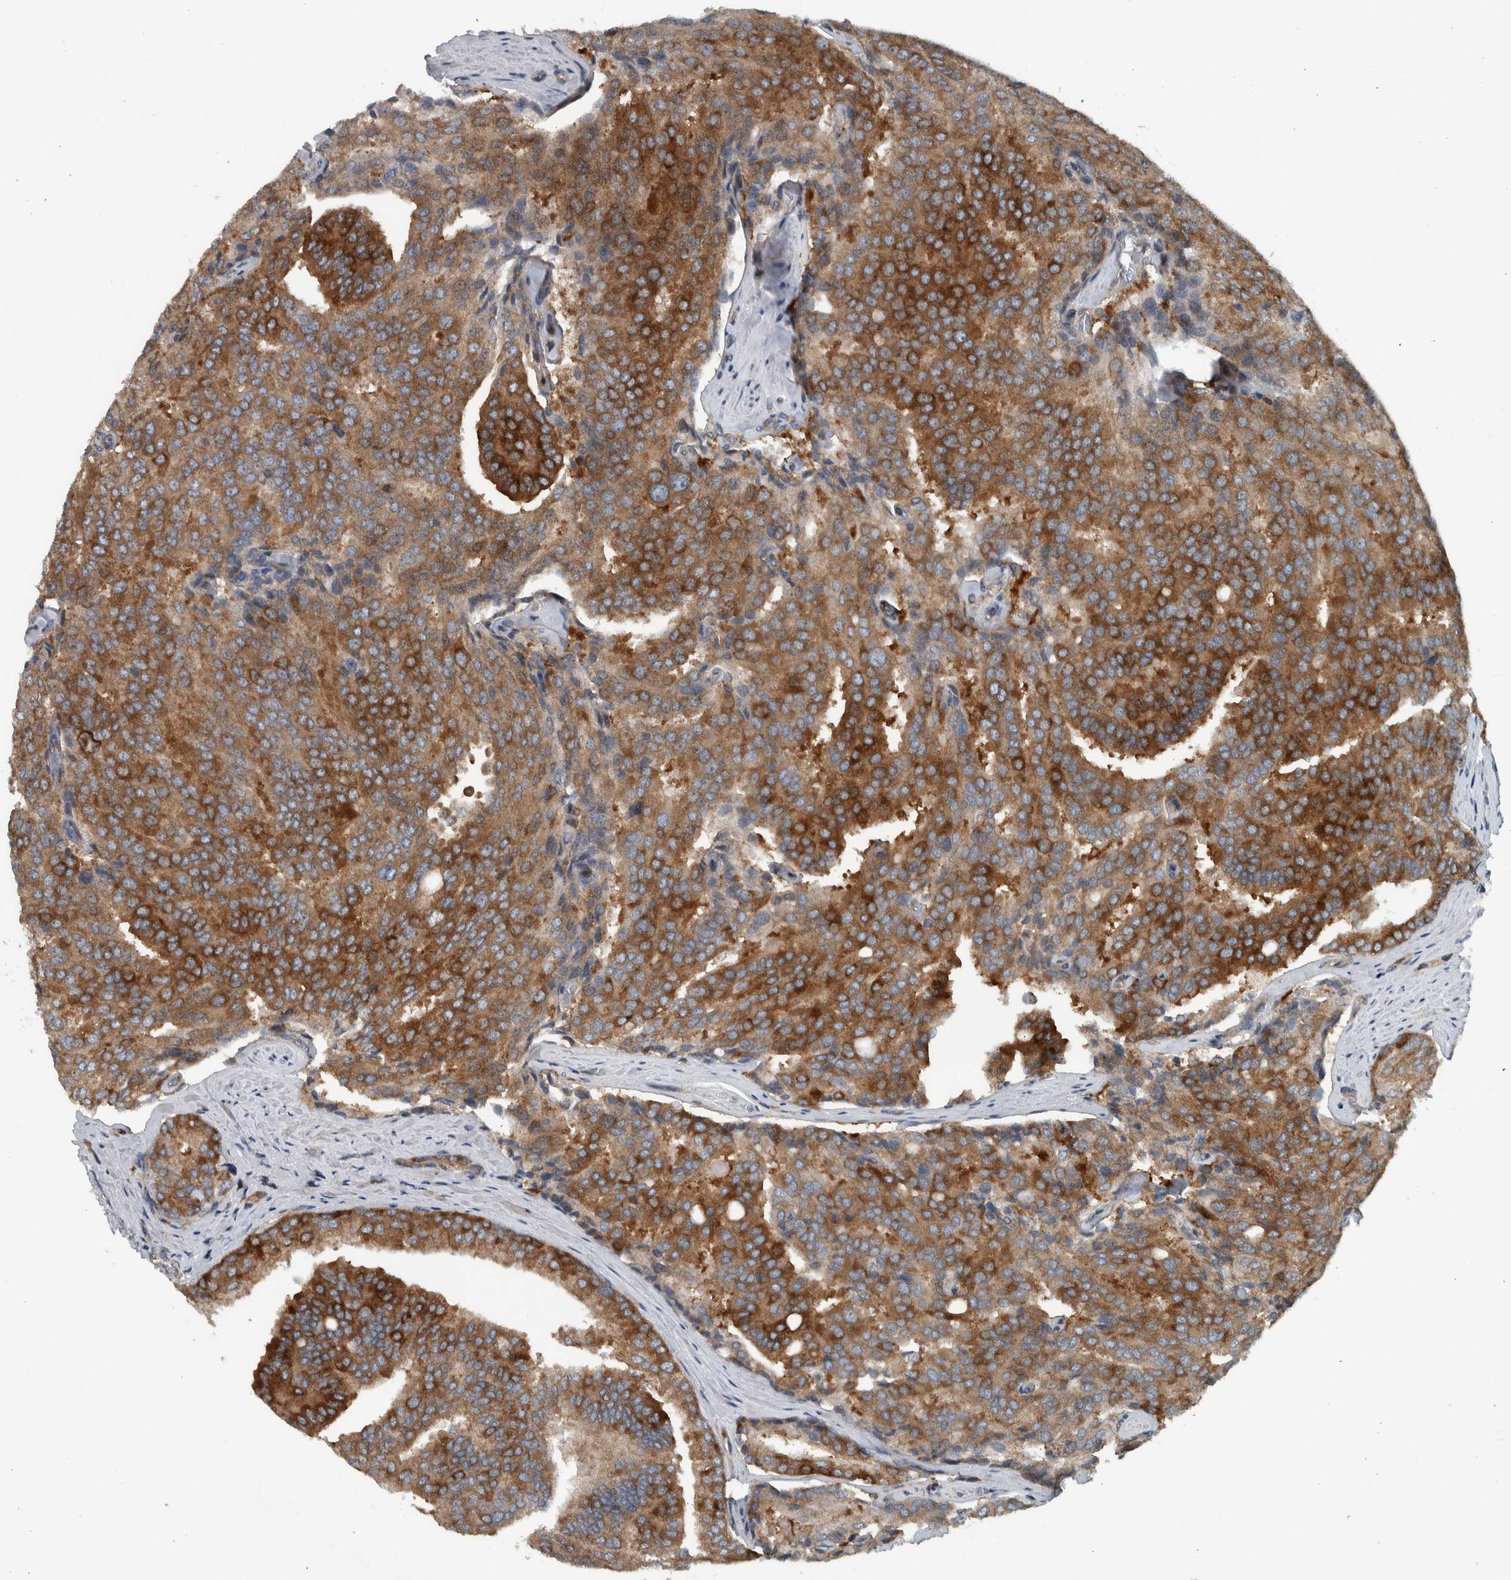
{"staining": {"intensity": "strong", "quantity": ">75%", "location": "cytoplasmic/membranous"}, "tissue": "prostate cancer", "cell_type": "Tumor cells", "image_type": "cancer", "snomed": [{"axis": "morphology", "description": "Adenocarcinoma, High grade"}, {"axis": "topography", "description": "Prostate"}], "caption": "Immunohistochemistry (IHC) histopathology image of prostate cancer stained for a protein (brown), which demonstrates high levels of strong cytoplasmic/membranous positivity in approximately >75% of tumor cells.", "gene": "BAIAP2L1", "patient": {"sex": "male", "age": 50}}